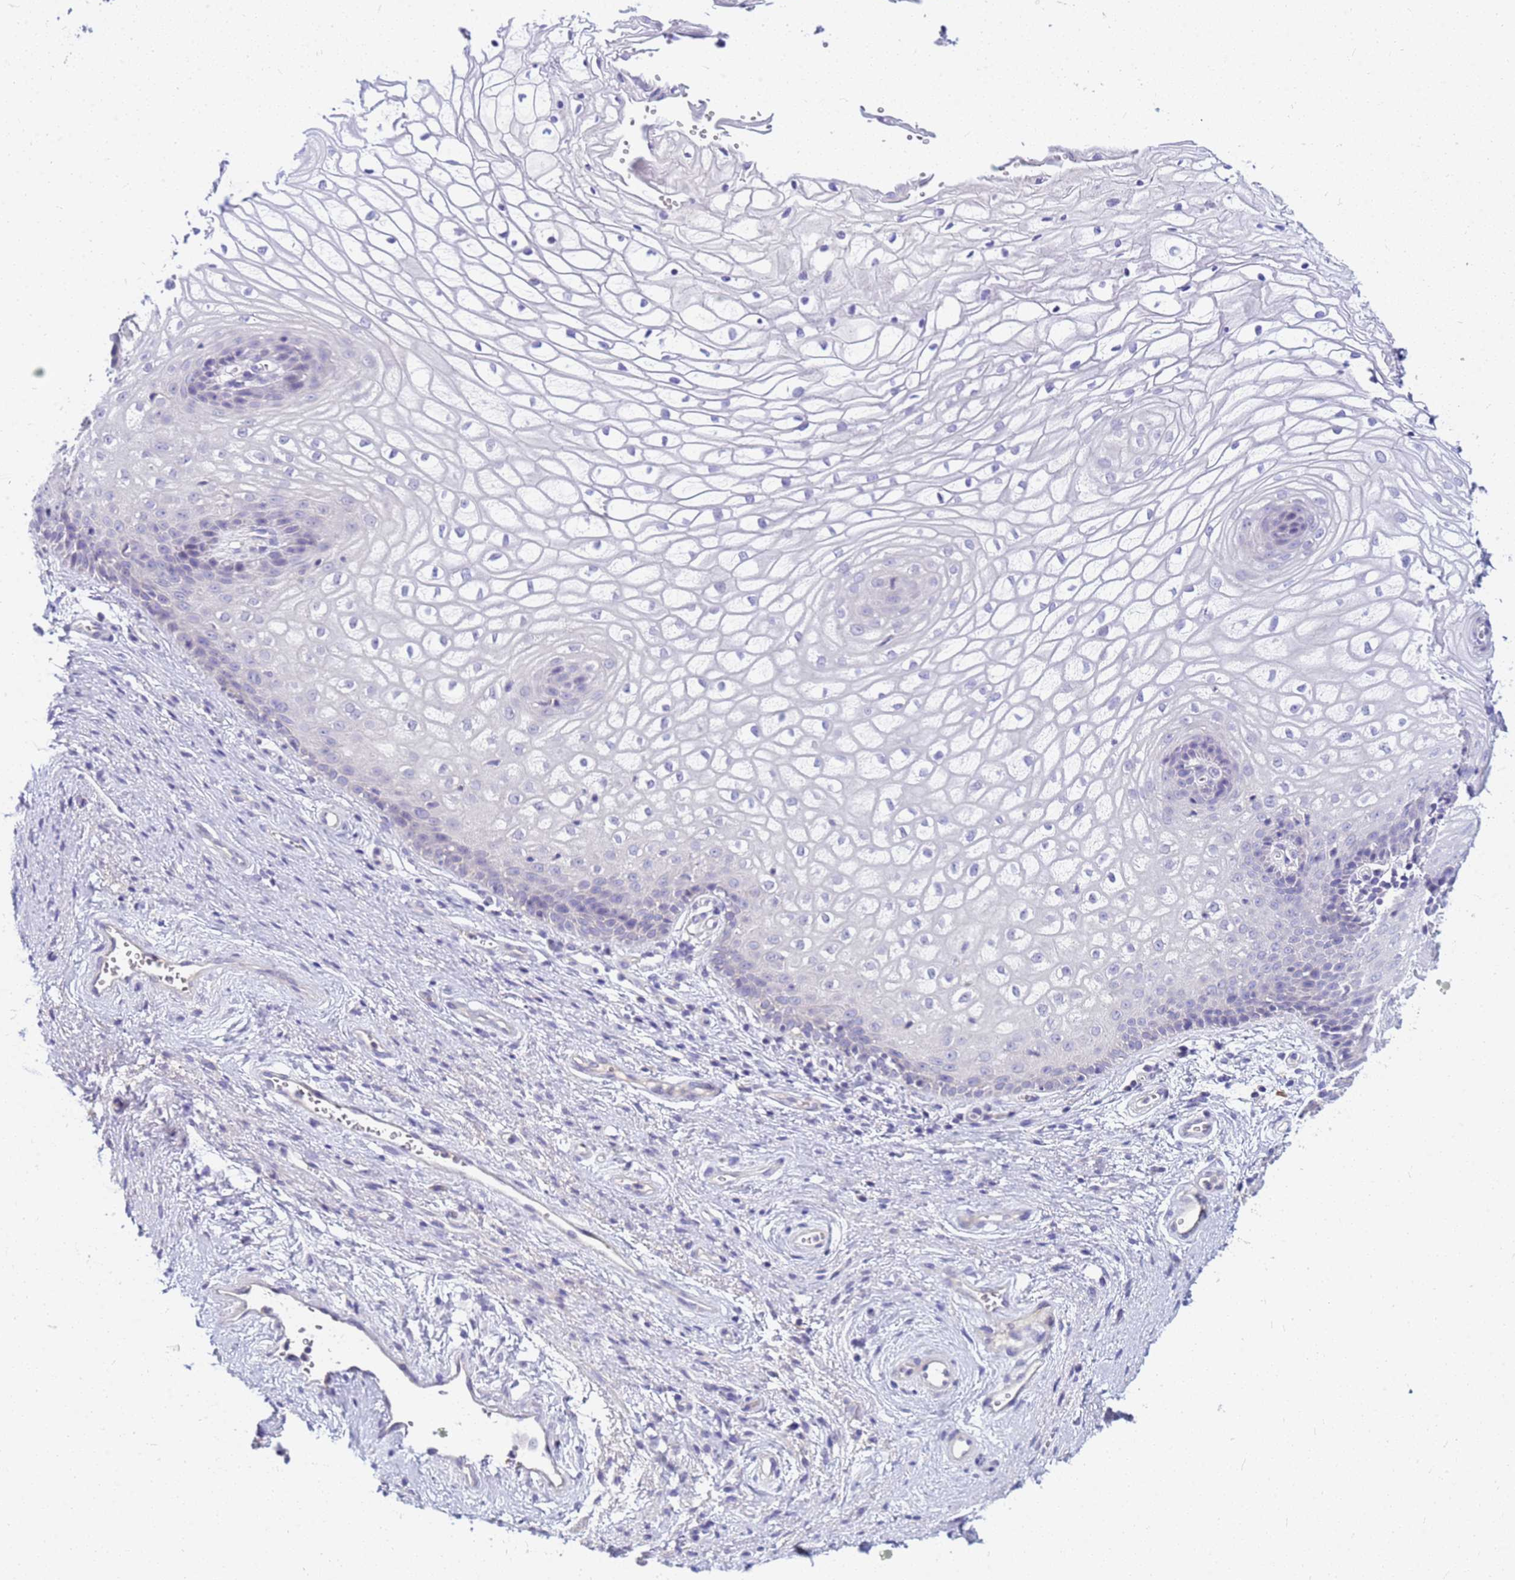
{"staining": {"intensity": "negative", "quantity": "none", "location": "none"}, "tissue": "vagina", "cell_type": "Squamous epithelial cells", "image_type": "normal", "snomed": [{"axis": "morphology", "description": "Normal tissue, NOS"}, {"axis": "topography", "description": "Vagina"}], "caption": "DAB (3,3'-diaminobenzidine) immunohistochemical staining of benign human vagina displays no significant staining in squamous epithelial cells.", "gene": "DPRX", "patient": {"sex": "female", "age": 34}}